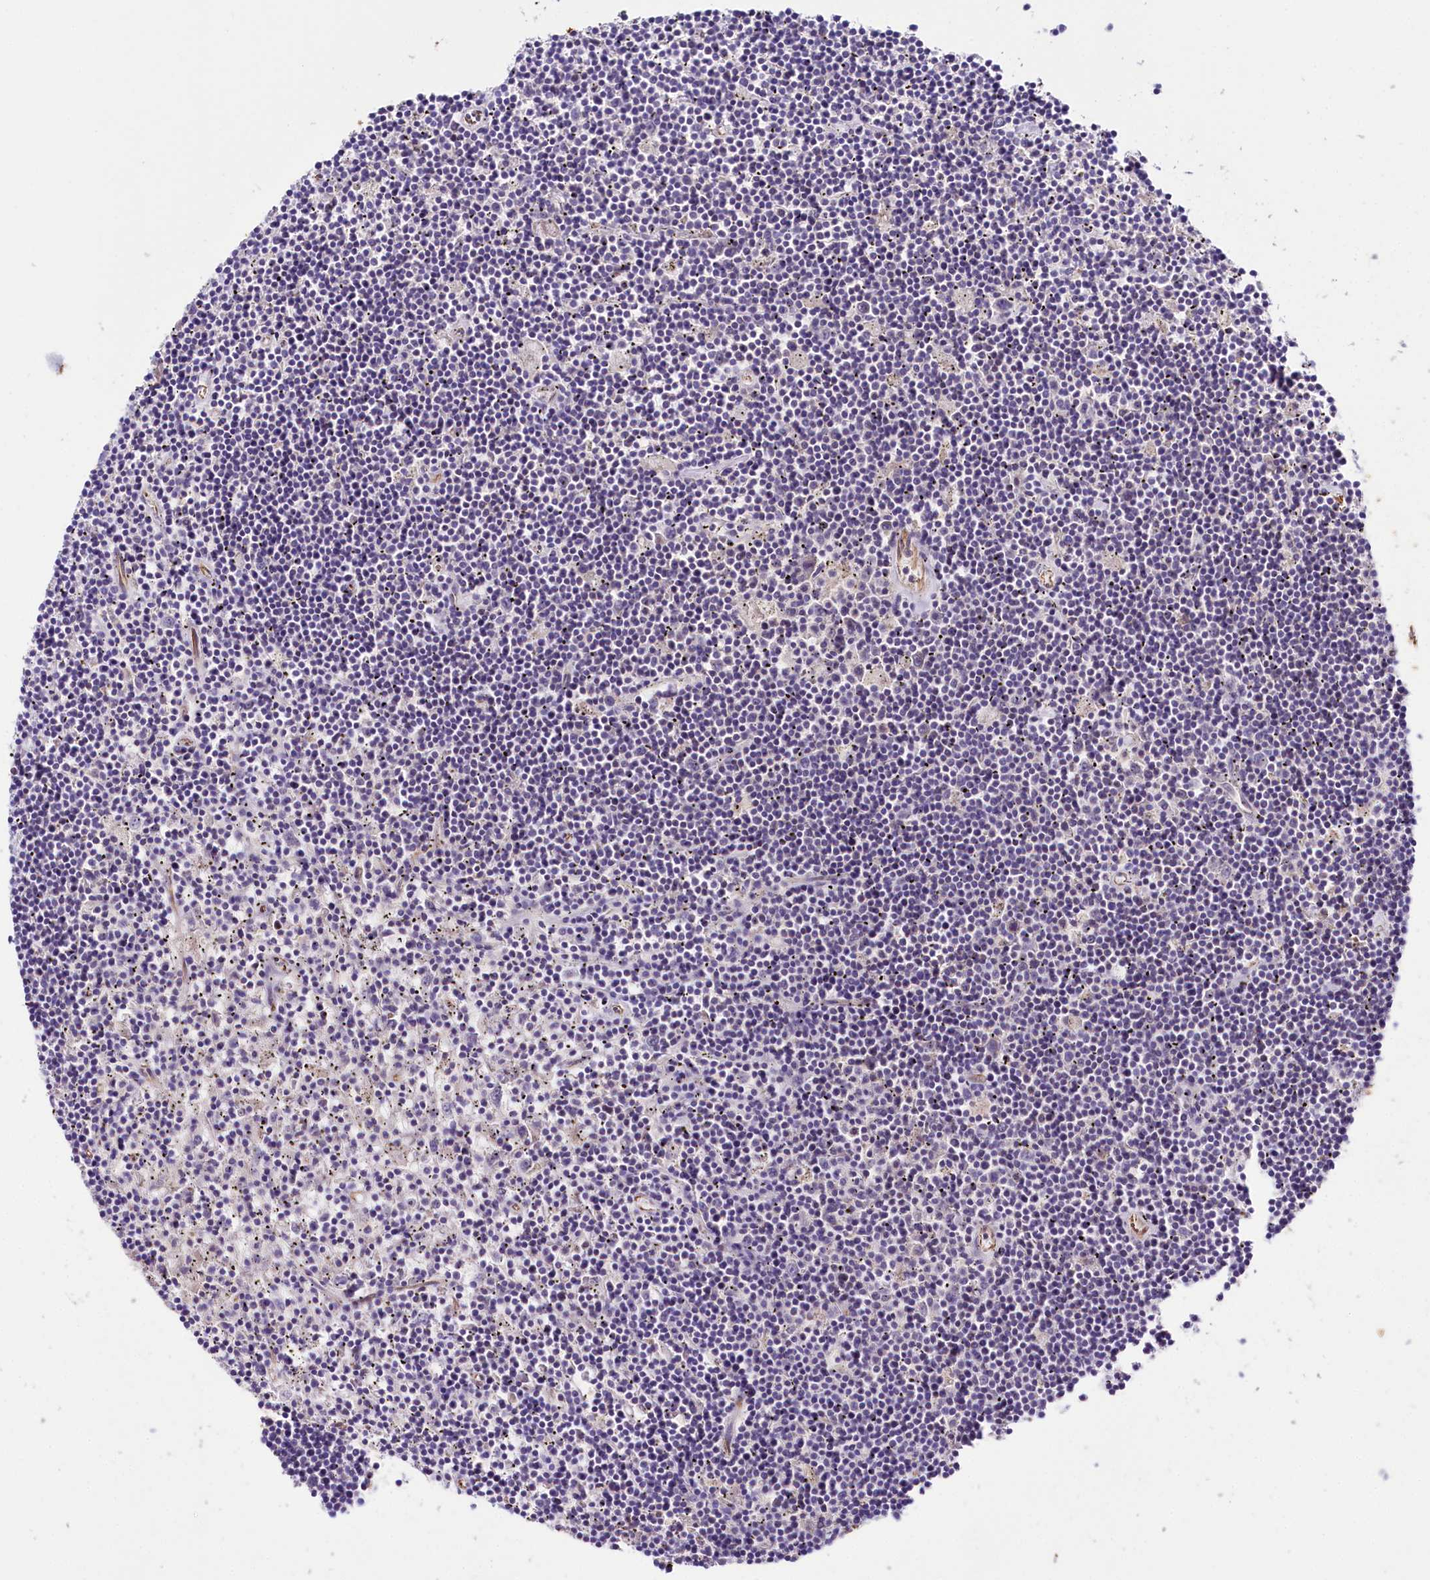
{"staining": {"intensity": "negative", "quantity": "none", "location": "none"}, "tissue": "lymphoma", "cell_type": "Tumor cells", "image_type": "cancer", "snomed": [{"axis": "morphology", "description": "Malignant lymphoma, non-Hodgkin's type, Low grade"}, {"axis": "topography", "description": "Spleen"}], "caption": "Tumor cells are negative for brown protein staining in malignant lymphoma, non-Hodgkin's type (low-grade).", "gene": "SLC7A1", "patient": {"sex": "male", "age": 76}}